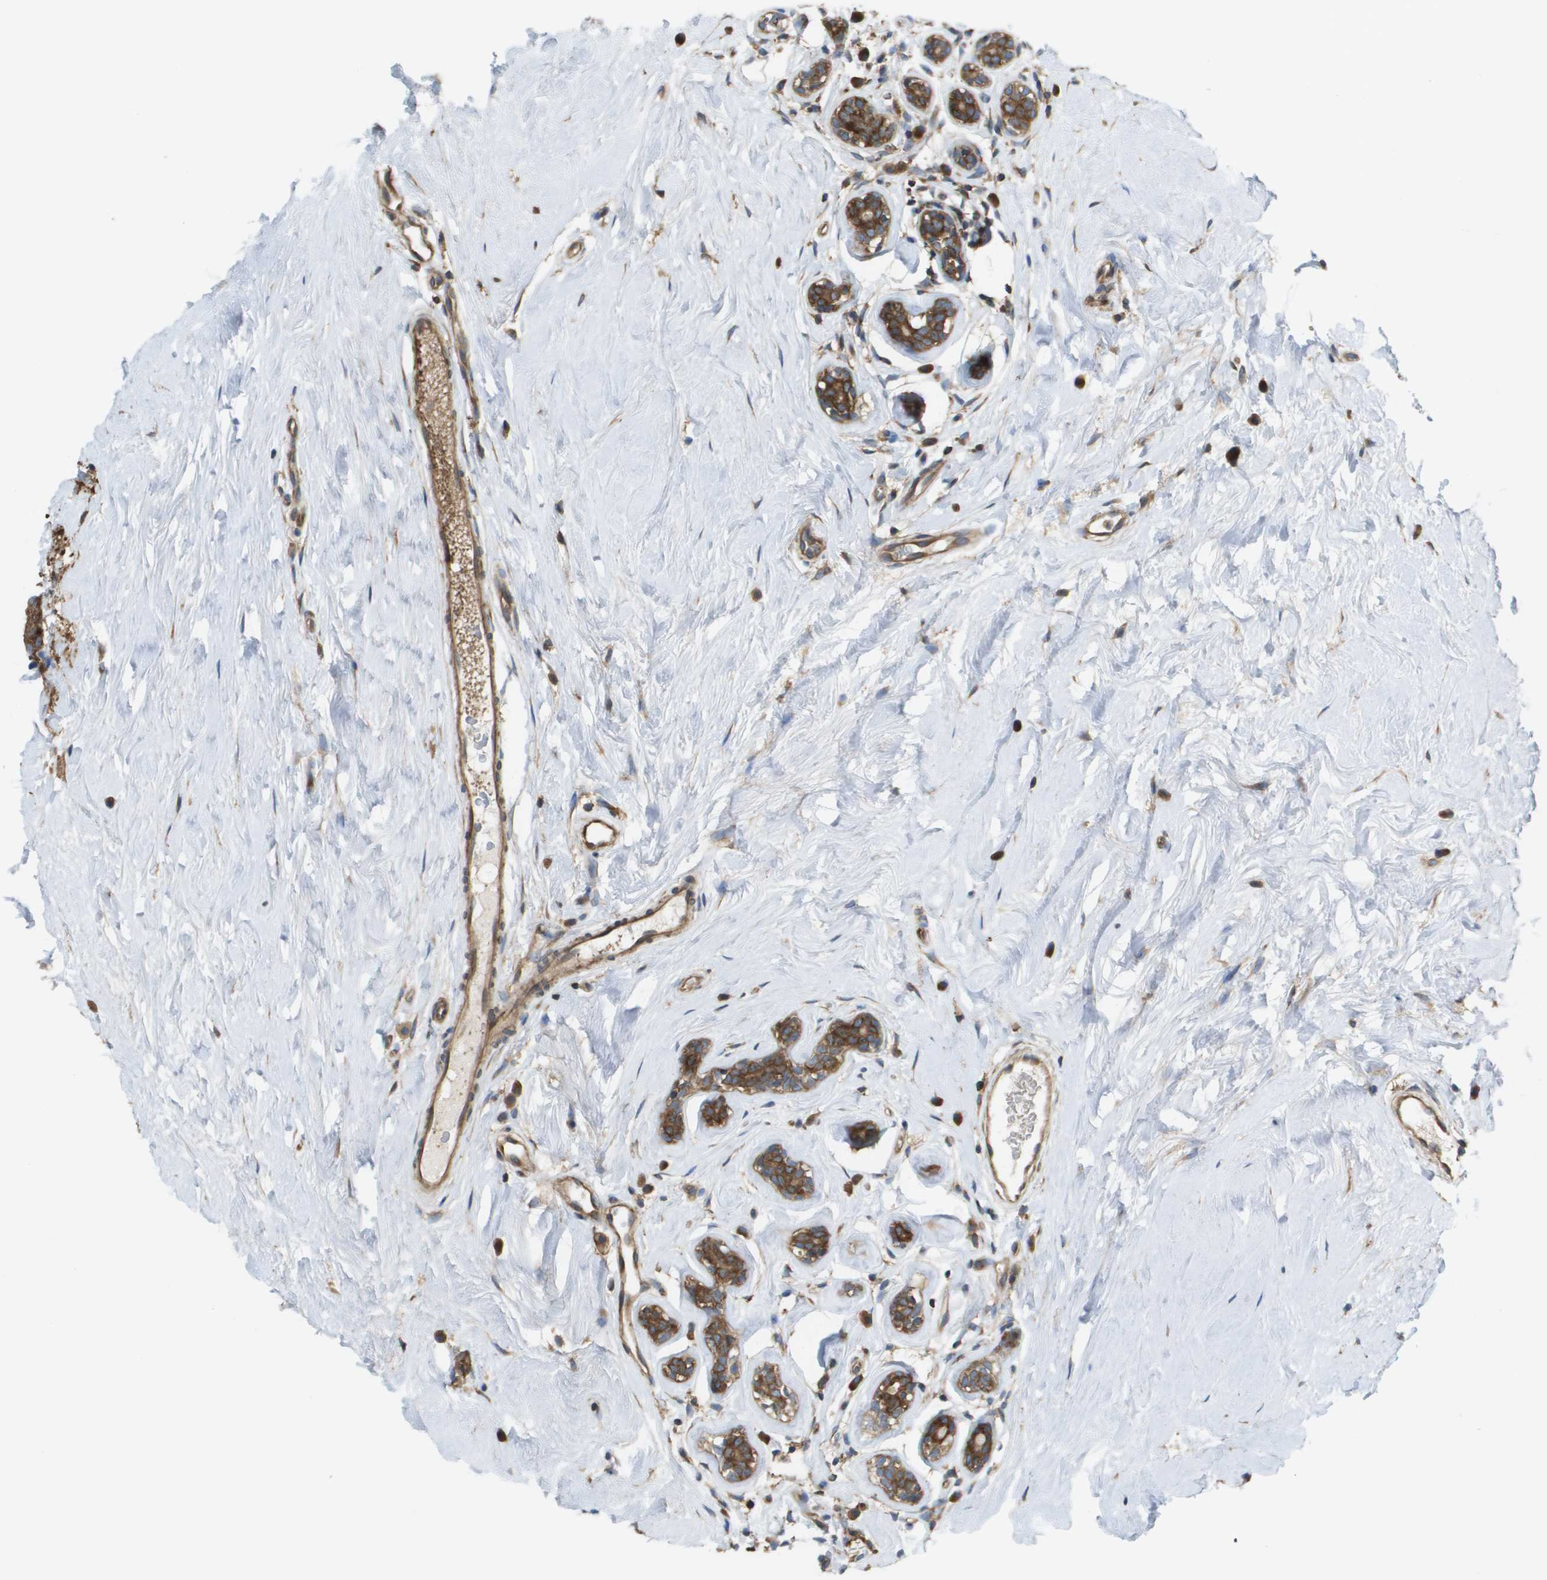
{"staining": {"intensity": "moderate", "quantity": ">75%", "location": "cytoplasmic/membranous"}, "tissue": "breast cancer", "cell_type": "Tumor cells", "image_type": "cancer", "snomed": [{"axis": "morphology", "description": "Normal tissue, NOS"}, {"axis": "morphology", "description": "Duct carcinoma"}, {"axis": "topography", "description": "Breast"}], "caption": "A medium amount of moderate cytoplasmic/membranous positivity is appreciated in about >75% of tumor cells in breast cancer tissue.", "gene": "EIF4G2", "patient": {"sex": "female", "age": 39}}